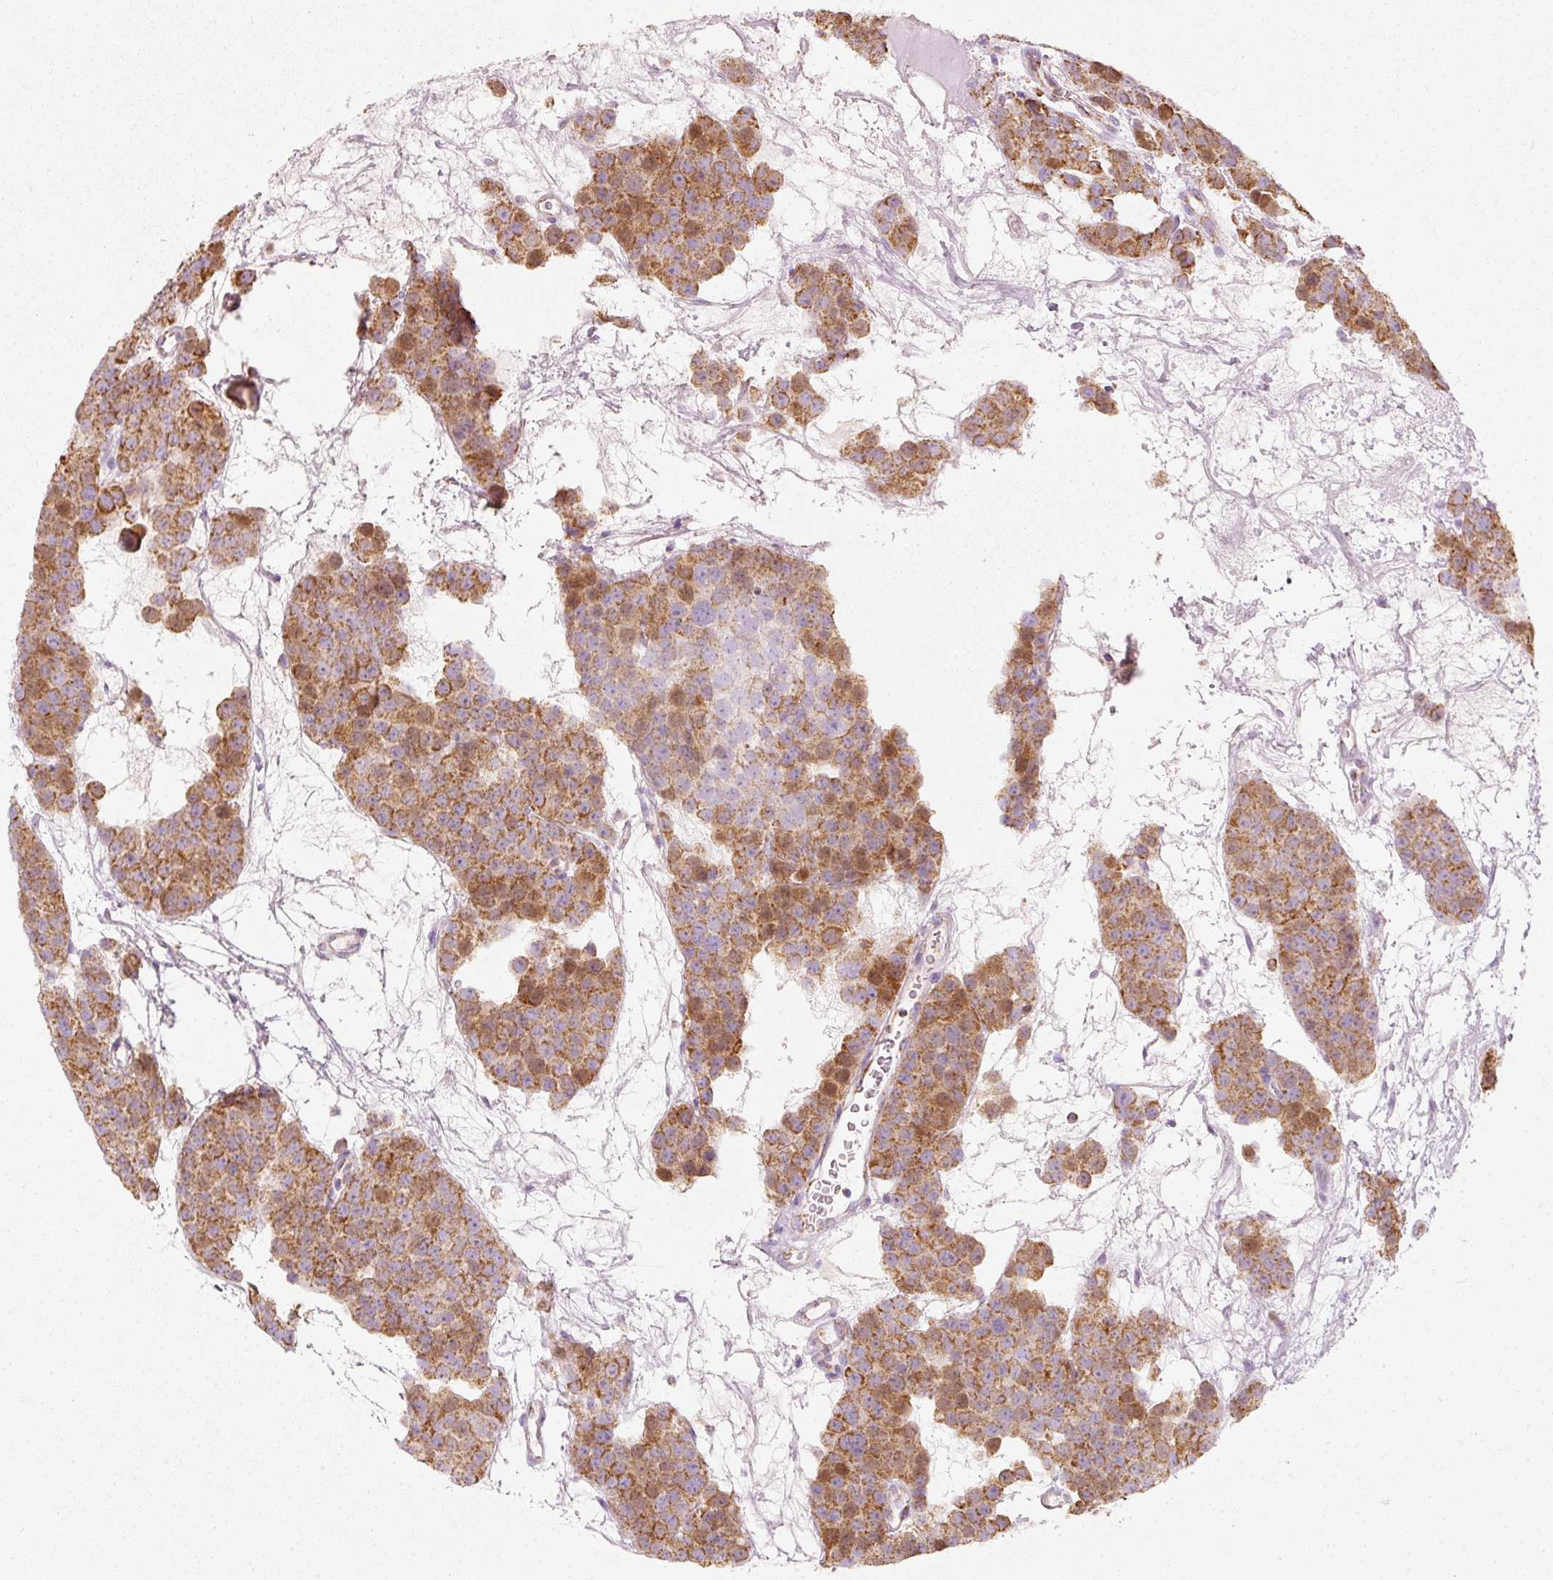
{"staining": {"intensity": "moderate", "quantity": ">75%", "location": "cytoplasmic/membranous,nuclear"}, "tissue": "testis cancer", "cell_type": "Tumor cells", "image_type": "cancer", "snomed": [{"axis": "morphology", "description": "Seminoma, NOS"}, {"axis": "topography", "description": "Testis"}], "caption": "High-power microscopy captured an immunohistochemistry (IHC) micrograph of seminoma (testis), revealing moderate cytoplasmic/membranous and nuclear positivity in about >75% of tumor cells.", "gene": "DUT", "patient": {"sex": "male", "age": 71}}